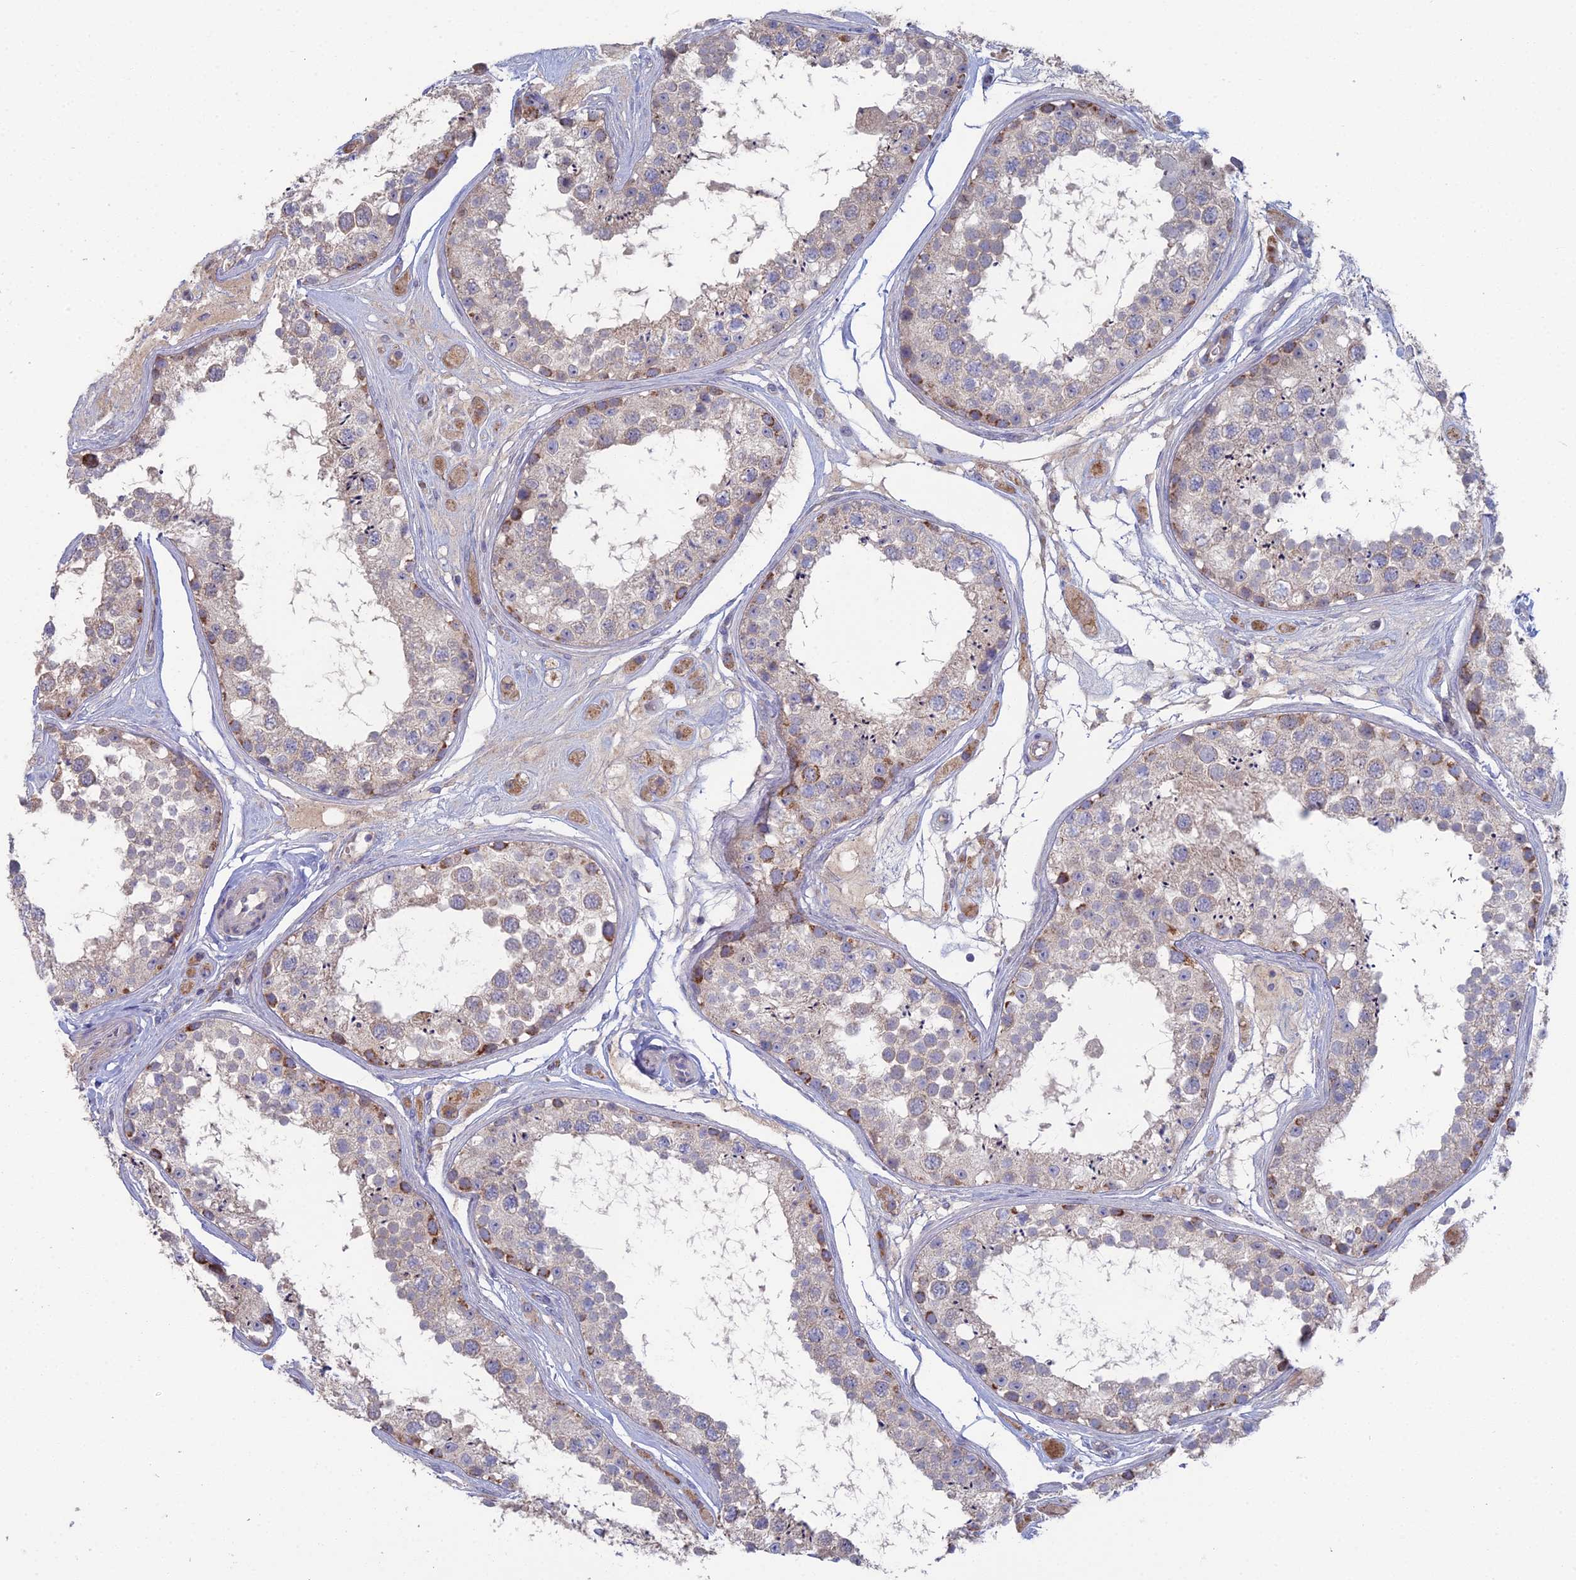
{"staining": {"intensity": "moderate", "quantity": "<25%", "location": "cytoplasmic/membranous"}, "tissue": "testis", "cell_type": "Cells in seminiferous ducts", "image_type": "normal", "snomed": [{"axis": "morphology", "description": "Normal tissue, NOS"}, {"axis": "topography", "description": "Testis"}], "caption": "IHC of normal human testis shows low levels of moderate cytoplasmic/membranous staining in approximately <25% of cells in seminiferous ducts.", "gene": "ARL16", "patient": {"sex": "male", "age": 25}}